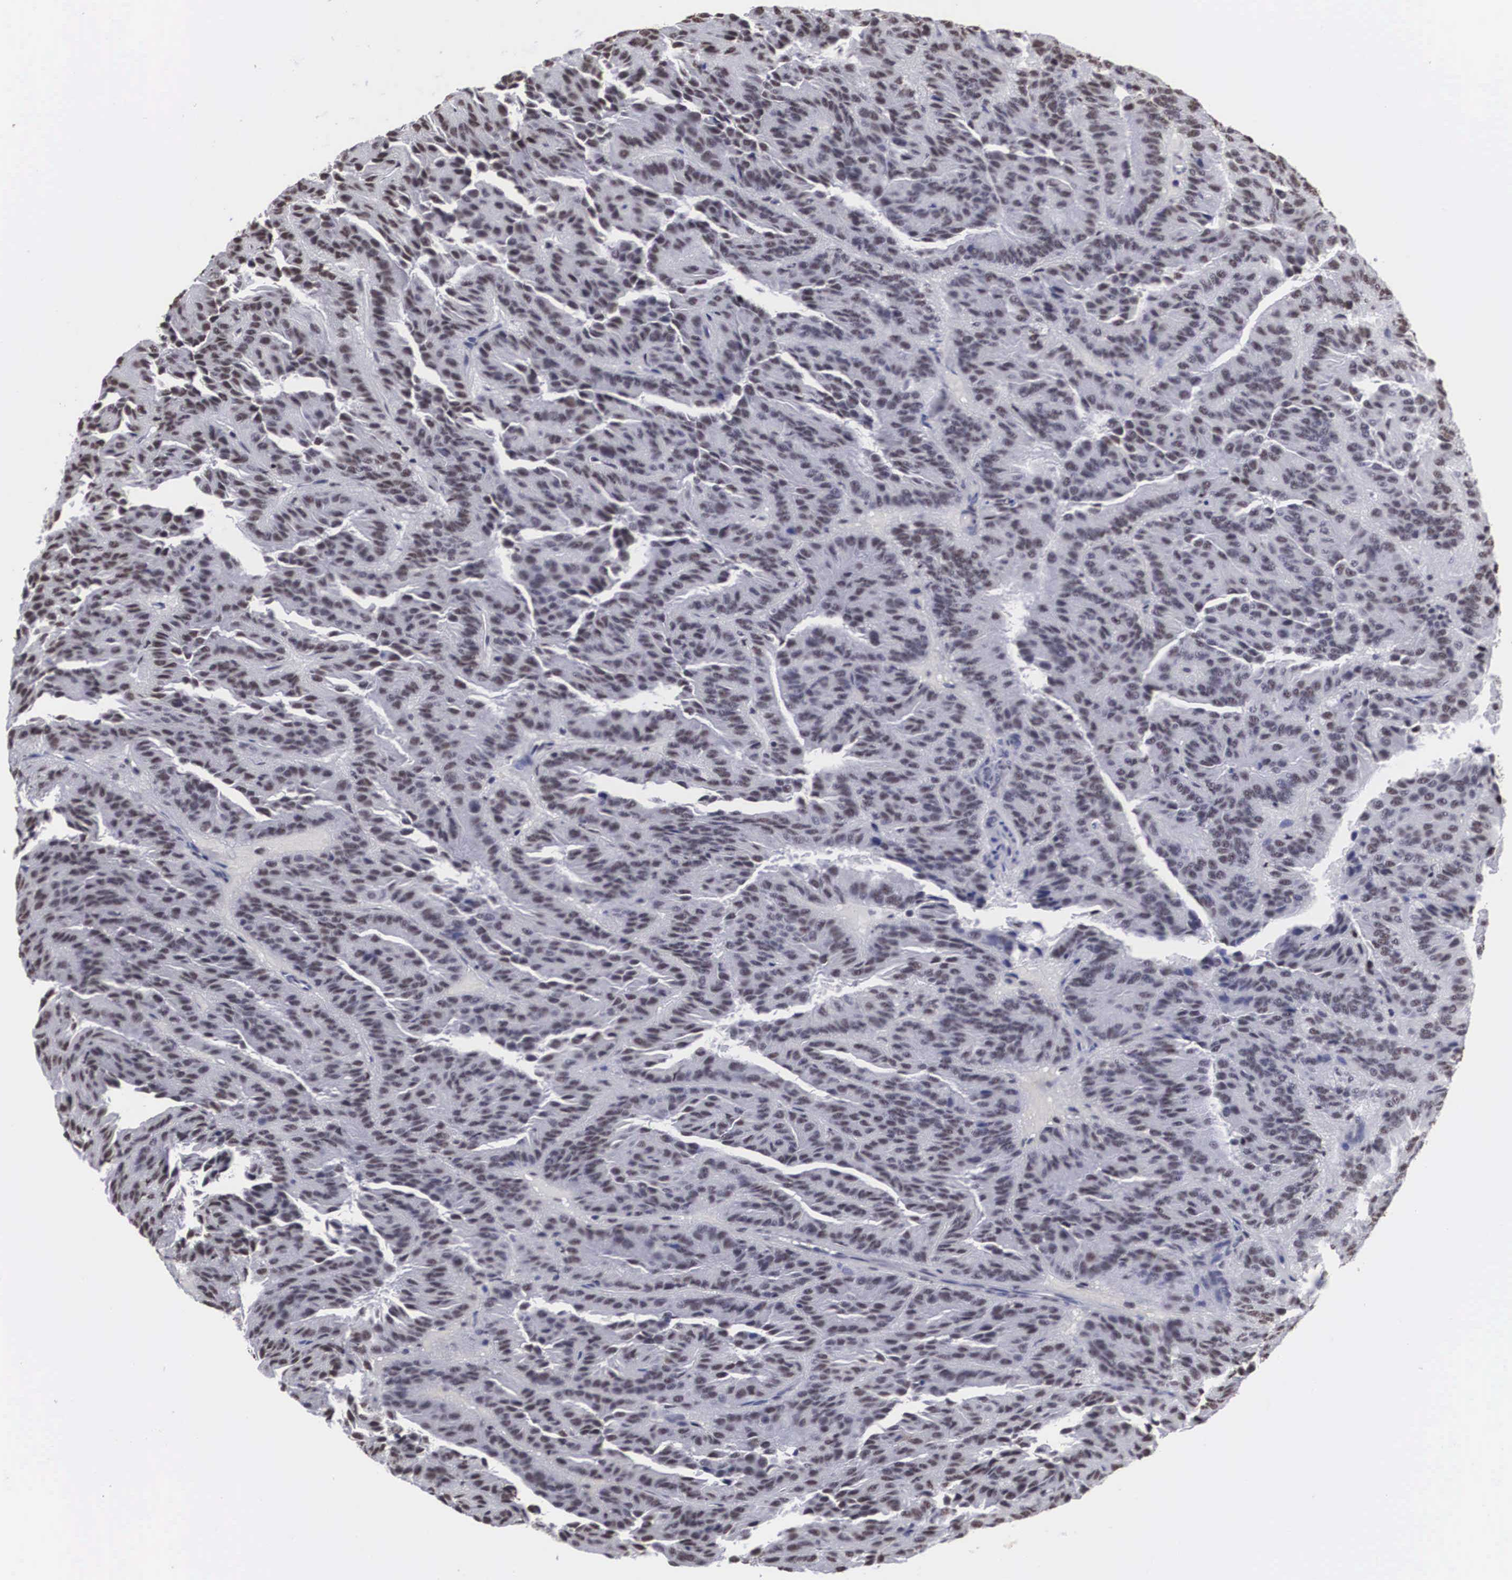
{"staining": {"intensity": "weak", "quantity": "25%-75%", "location": "nuclear"}, "tissue": "renal cancer", "cell_type": "Tumor cells", "image_type": "cancer", "snomed": [{"axis": "morphology", "description": "Adenocarcinoma, NOS"}, {"axis": "topography", "description": "Kidney"}], "caption": "Protein expression analysis of human renal adenocarcinoma reveals weak nuclear staining in about 25%-75% of tumor cells.", "gene": "ACIN1", "patient": {"sex": "male", "age": 46}}